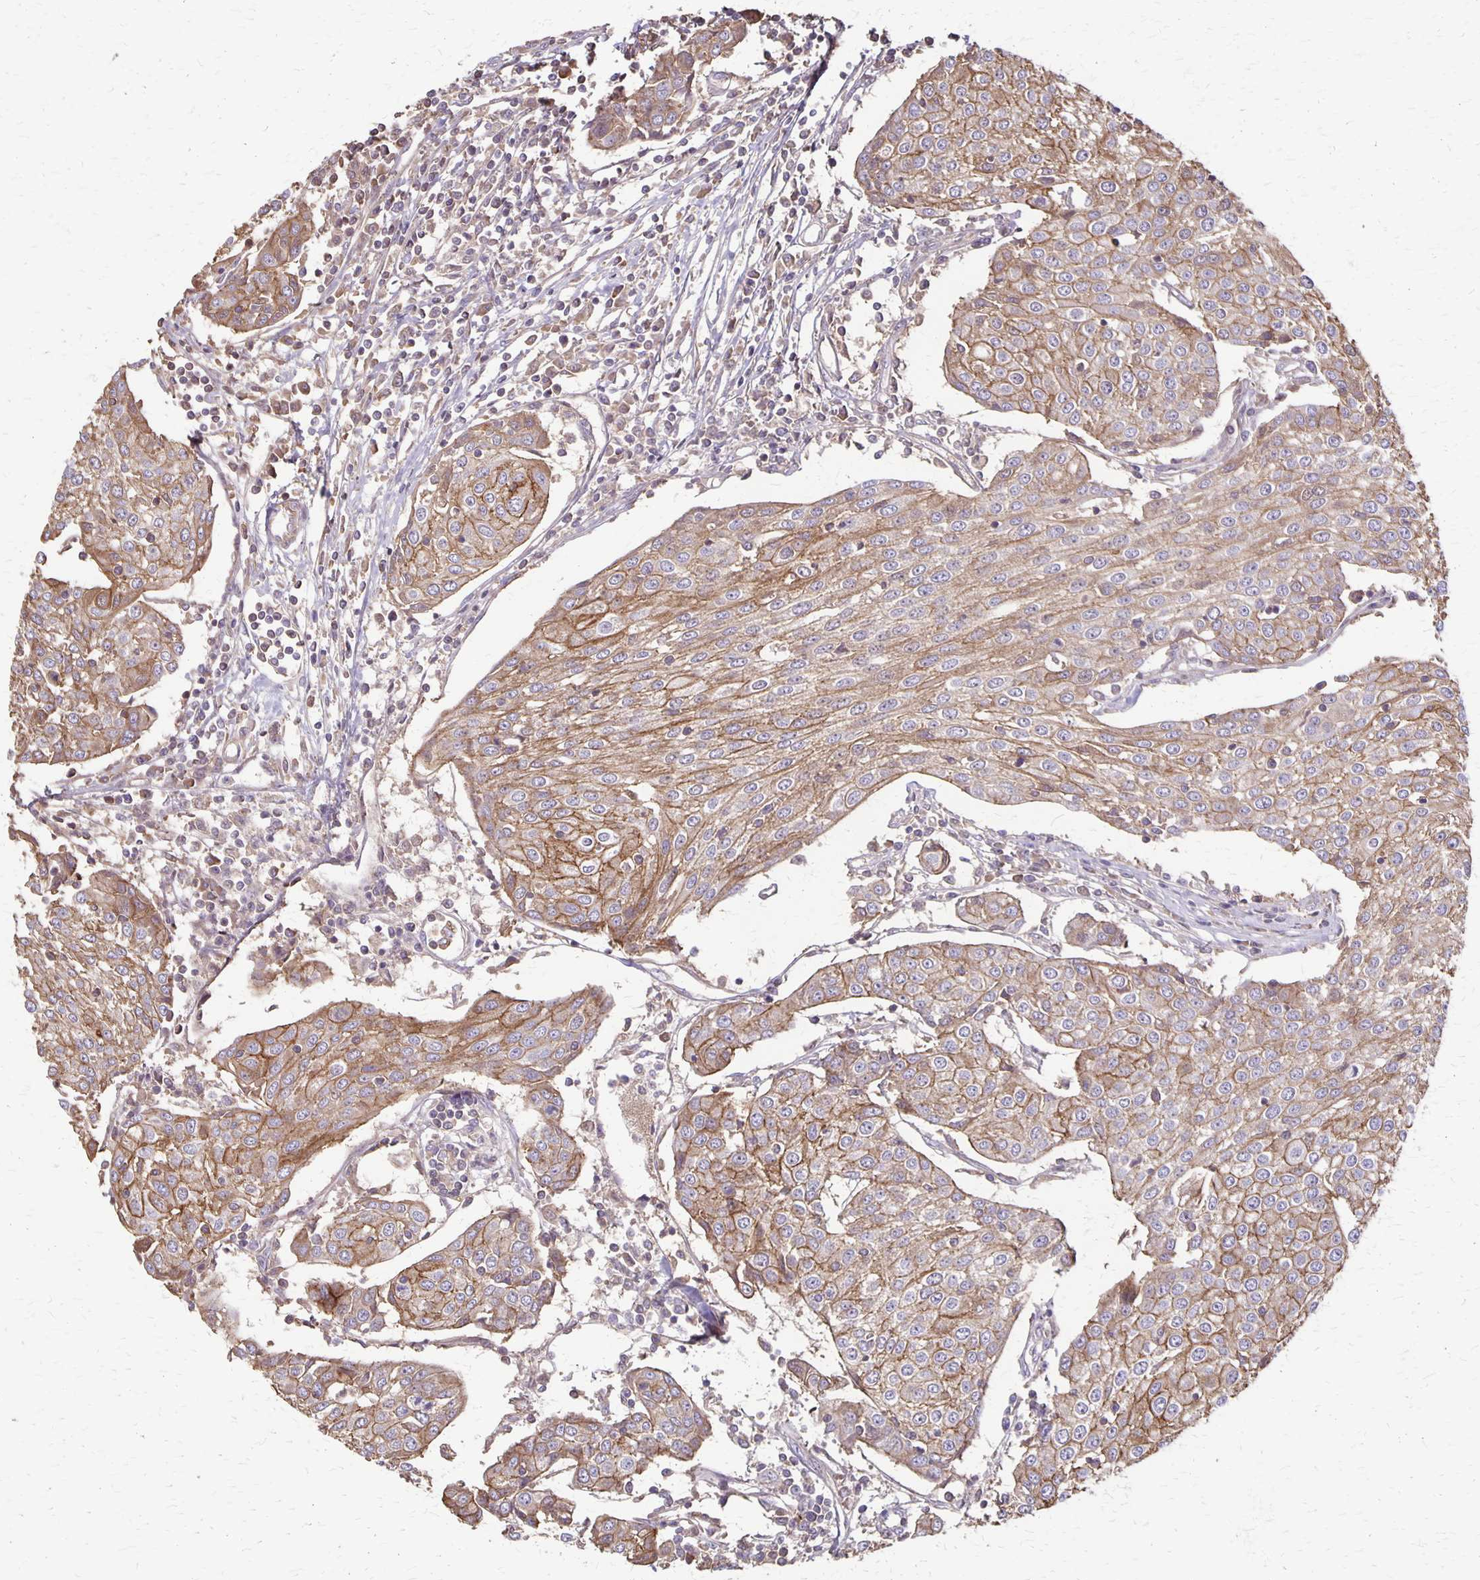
{"staining": {"intensity": "moderate", "quantity": ">75%", "location": "cytoplasmic/membranous"}, "tissue": "urothelial cancer", "cell_type": "Tumor cells", "image_type": "cancer", "snomed": [{"axis": "morphology", "description": "Urothelial carcinoma, High grade"}, {"axis": "topography", "description": "Urinary bladder"}], "caption": "Protein staining of high-grade urothelial carcinoma tissue reveals moderate cytoplasmic/membranous expression in approximately >75% of tumor cells.", "gene": "PROM2", "patient": {"sex": "female", "age": 85}}